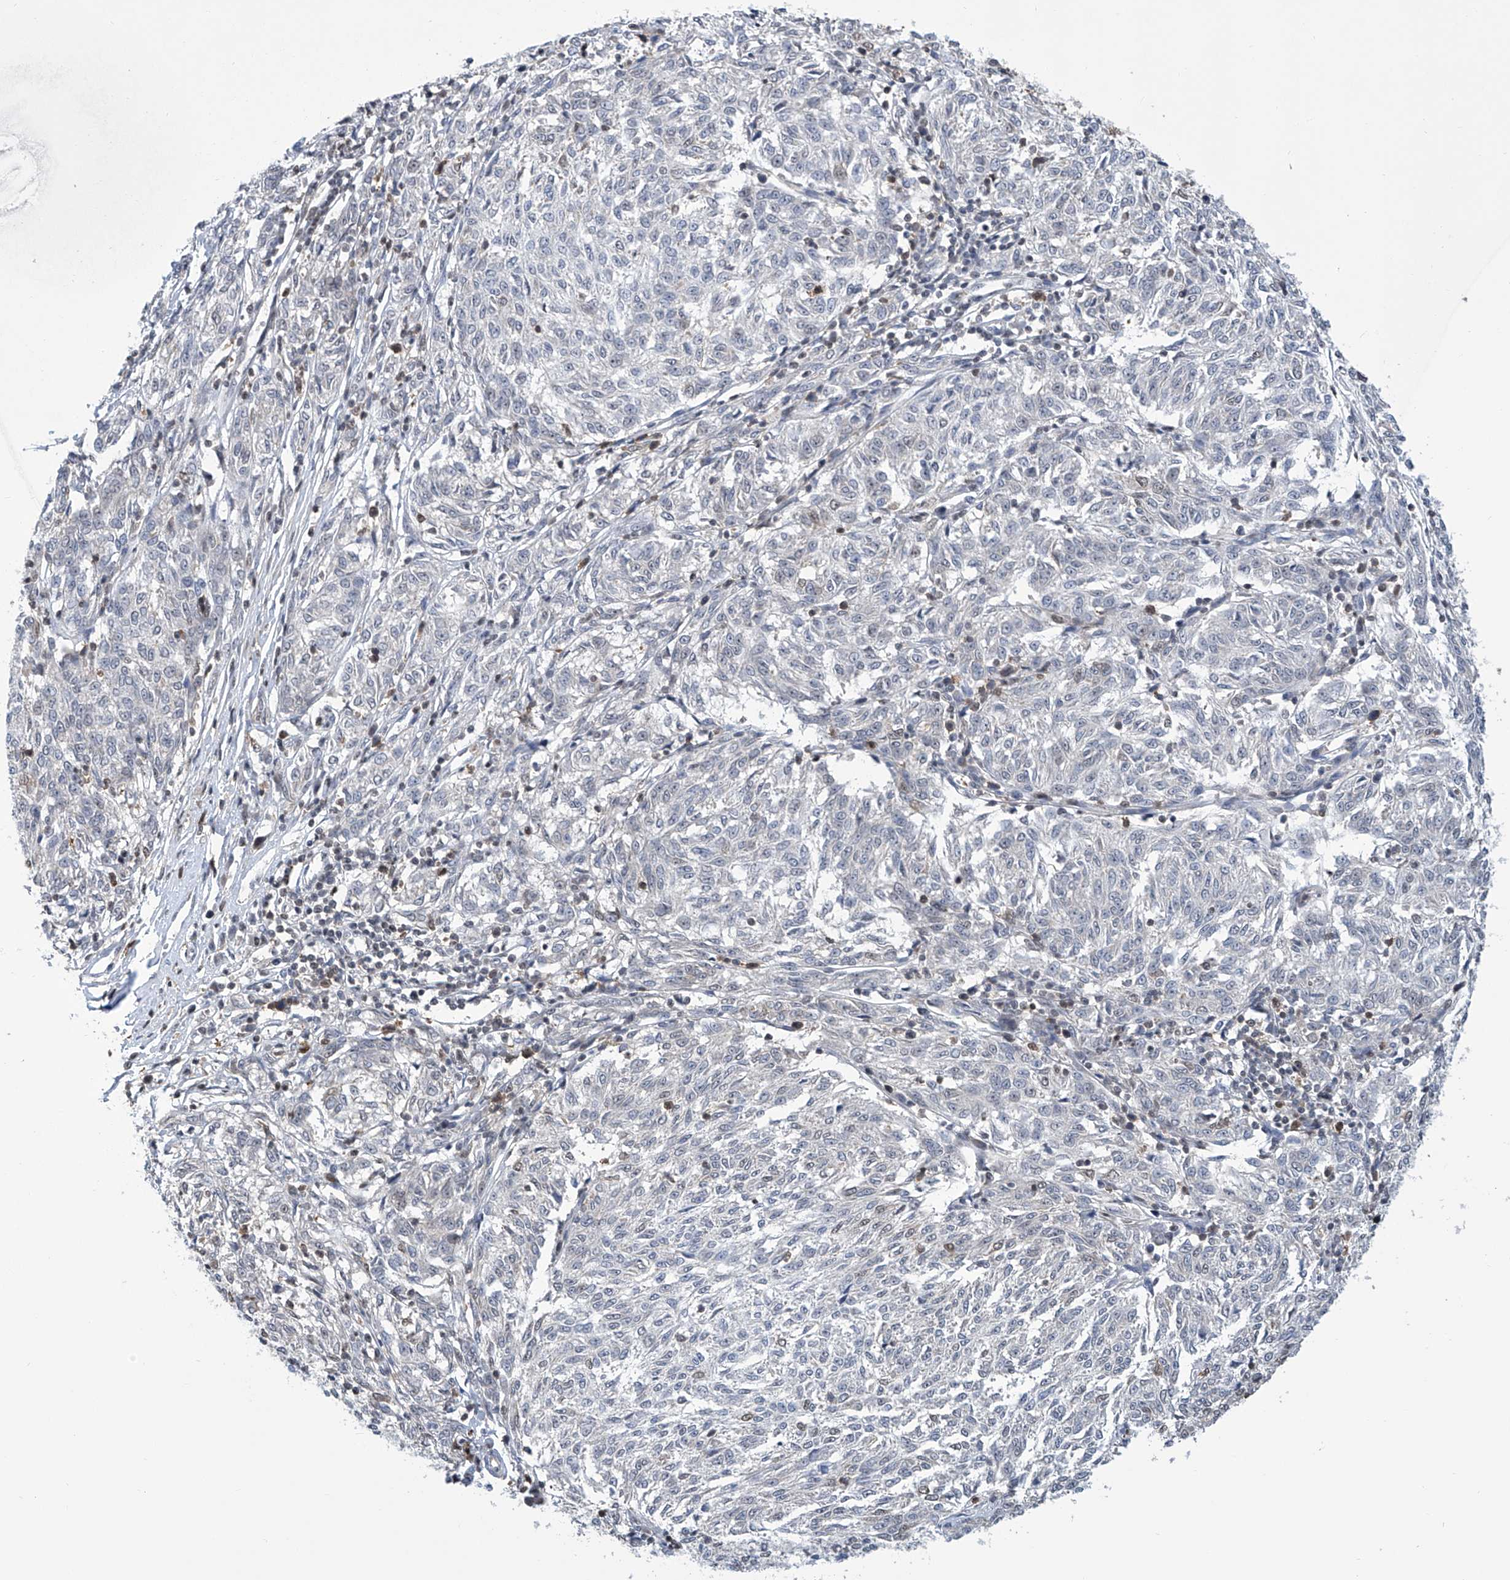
{"staining": {"intensity": "negative", "quantity": "none", "location": "none"}, "tissue": "melanoma", "cell_type": "Tumor cells", "image_type": "cancer", "snomed": [{"axis": "morphology", "description": "Malignant melanoma, NOS"}, {"axis": "topography", "description": "Skin"}], "caption": "The micrograph demonstrates no significant expression in tumor cells of melanoma. (DAB (3,3'-diaminobenzidine) immunohistochemistry (IHC), high magnification).", "gene": "SREBF2", "patient": {"sex": "female", "age": 72}}